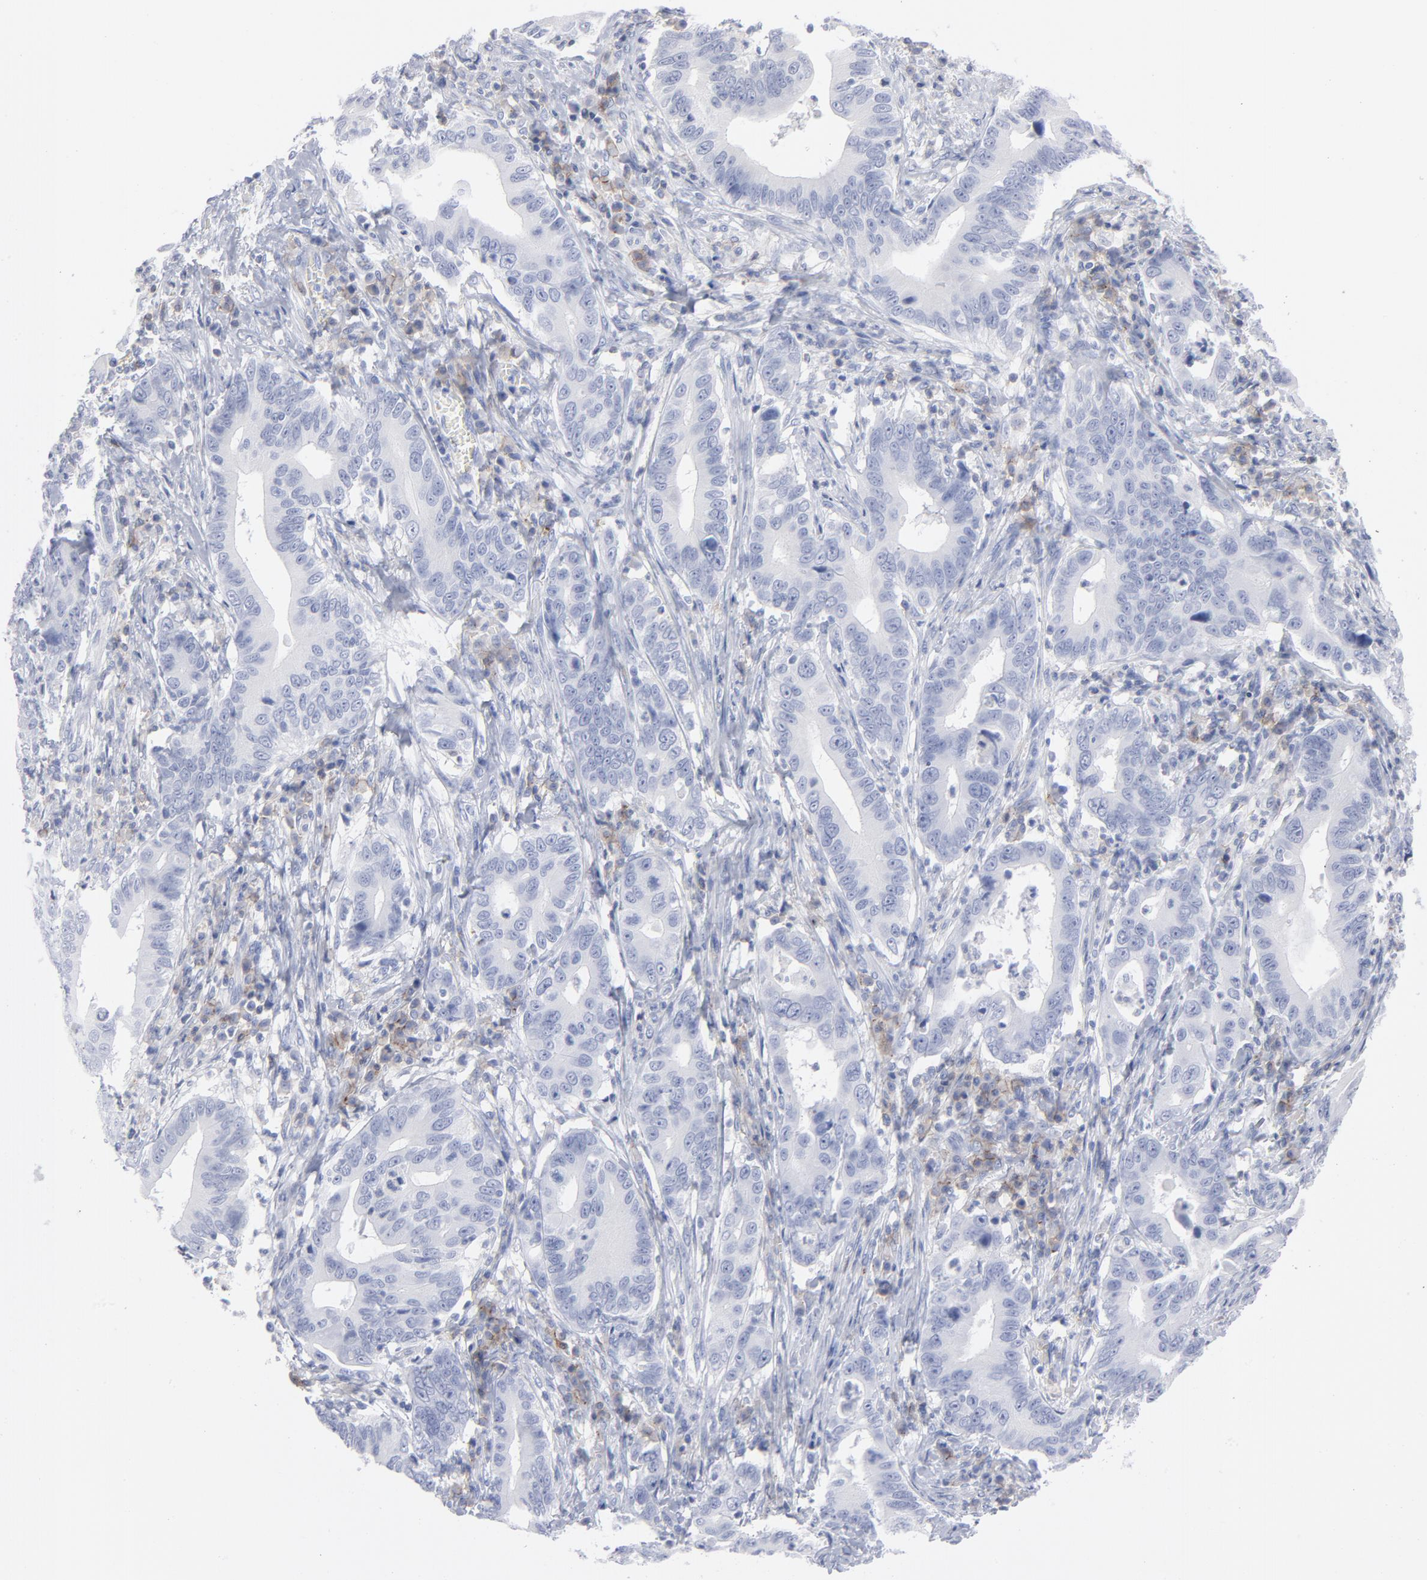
{"staining": {"intensity": "negative", "quantity": "none", "location": "none"}, "tissue": "stomach cancer", "cell_type": "Tumor cells", "image_type": "cancer", "snomed": [{"axis": "morphology", "description": "Adenocarcinoma, NOS"}, {"axis": "topography", "description": "Stomach, upper"}], "caption": "Human stomach cancer (adenocarcinoma) stained for a protein using IHC displays no expression in tumor cells.", "gene": "P2RY8", "patient": {"sex": "male", "age": 63}}